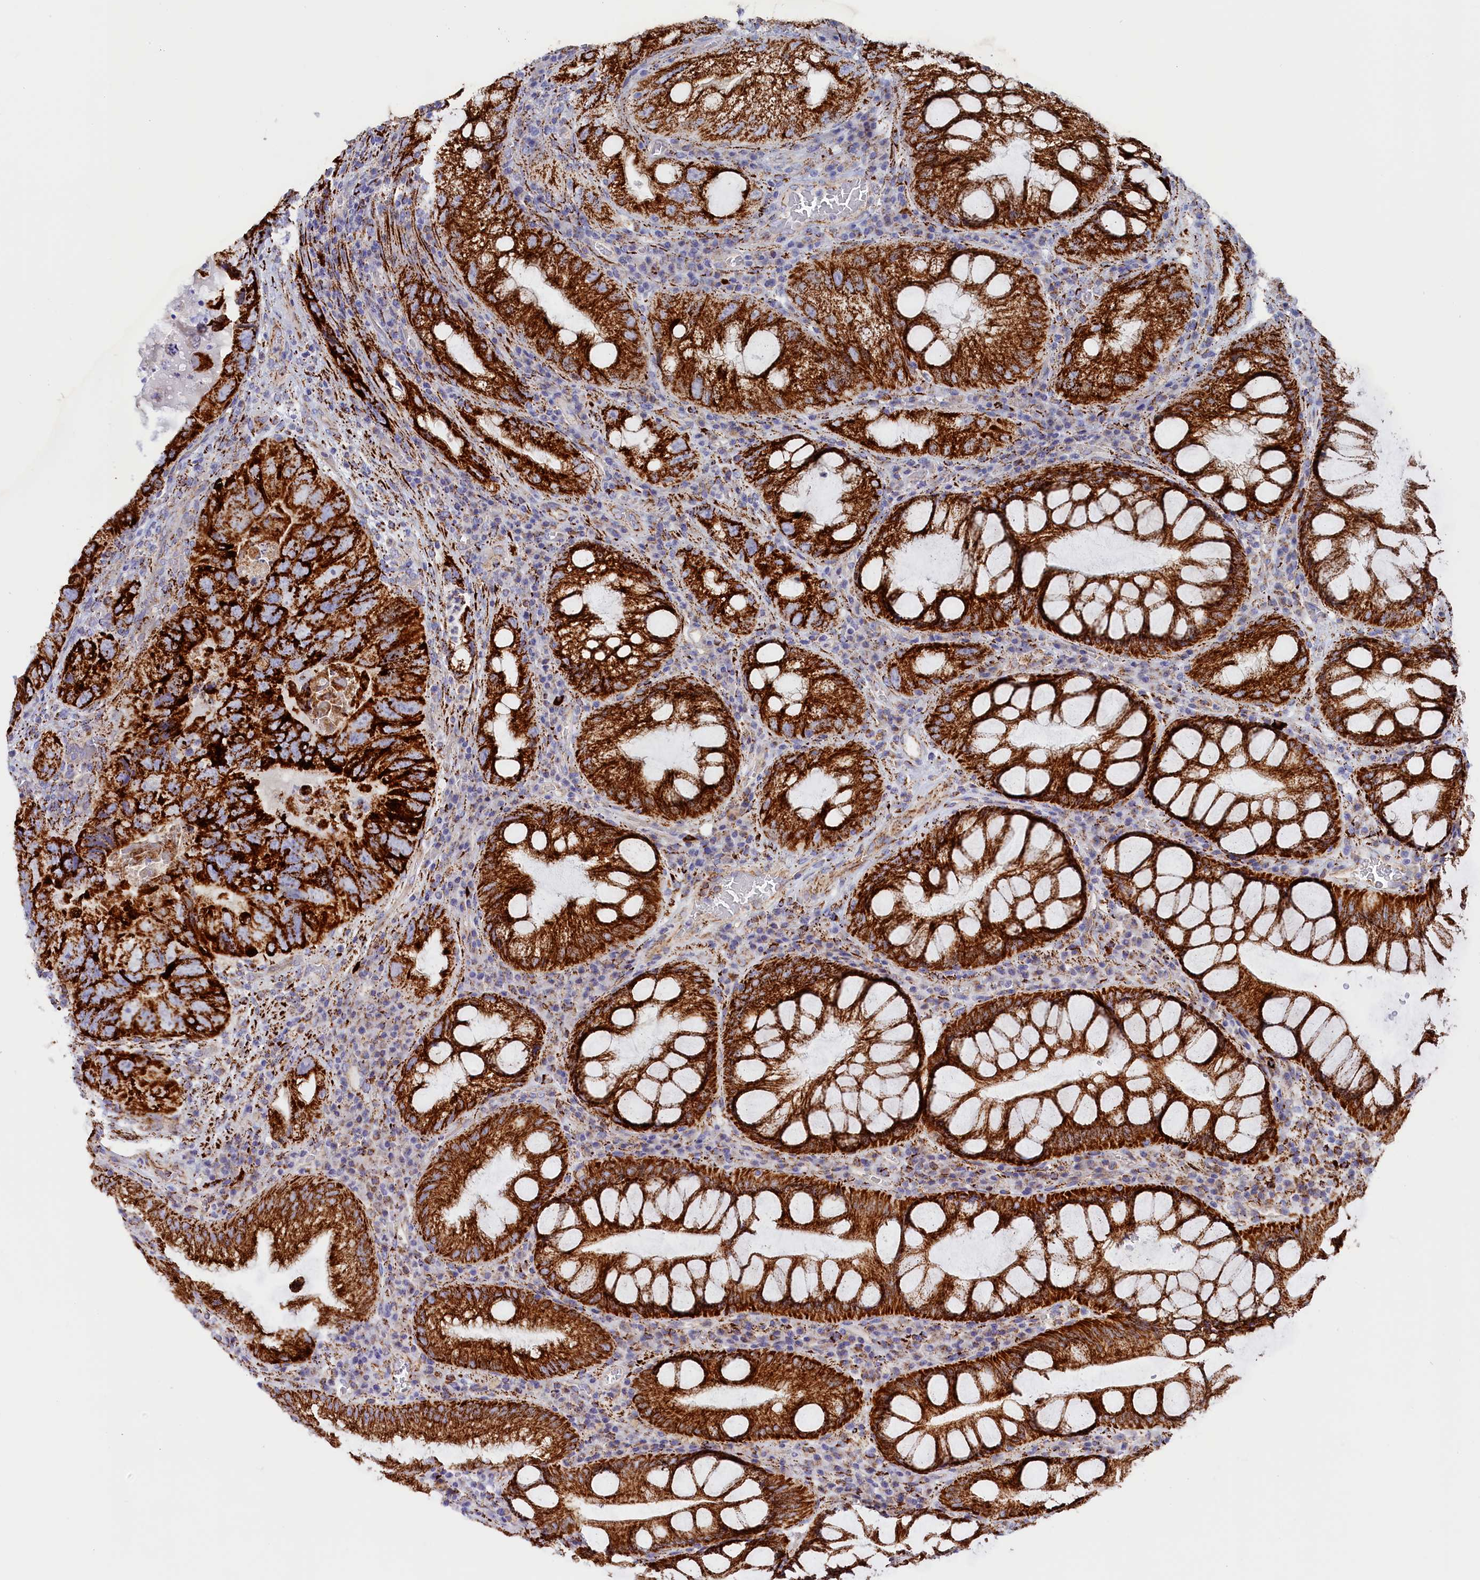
{"staining": {"intensity": "strong", "quantity": ">75%", "location": "cytoplasmic/membranous"}, "tissue": "colorectal cancer", "cell_type": "Tumor cells", "image_type": "cancer", "snomed": [{"axis": "morphology", "description": "Adenocarcinoma, NOS"}, {"axis": "topography", "description": "Rectum"}], "caption": "An immunohistochemistry photomicrograph of neoplastic tissue is shown. Protein staining in brown shows strong cytoplasmic/membranous positivity in colorectal adenocarcinoma within tumor cells.", "gene": "AKTIP", "patient": {"sex": "male", "age": 63}}